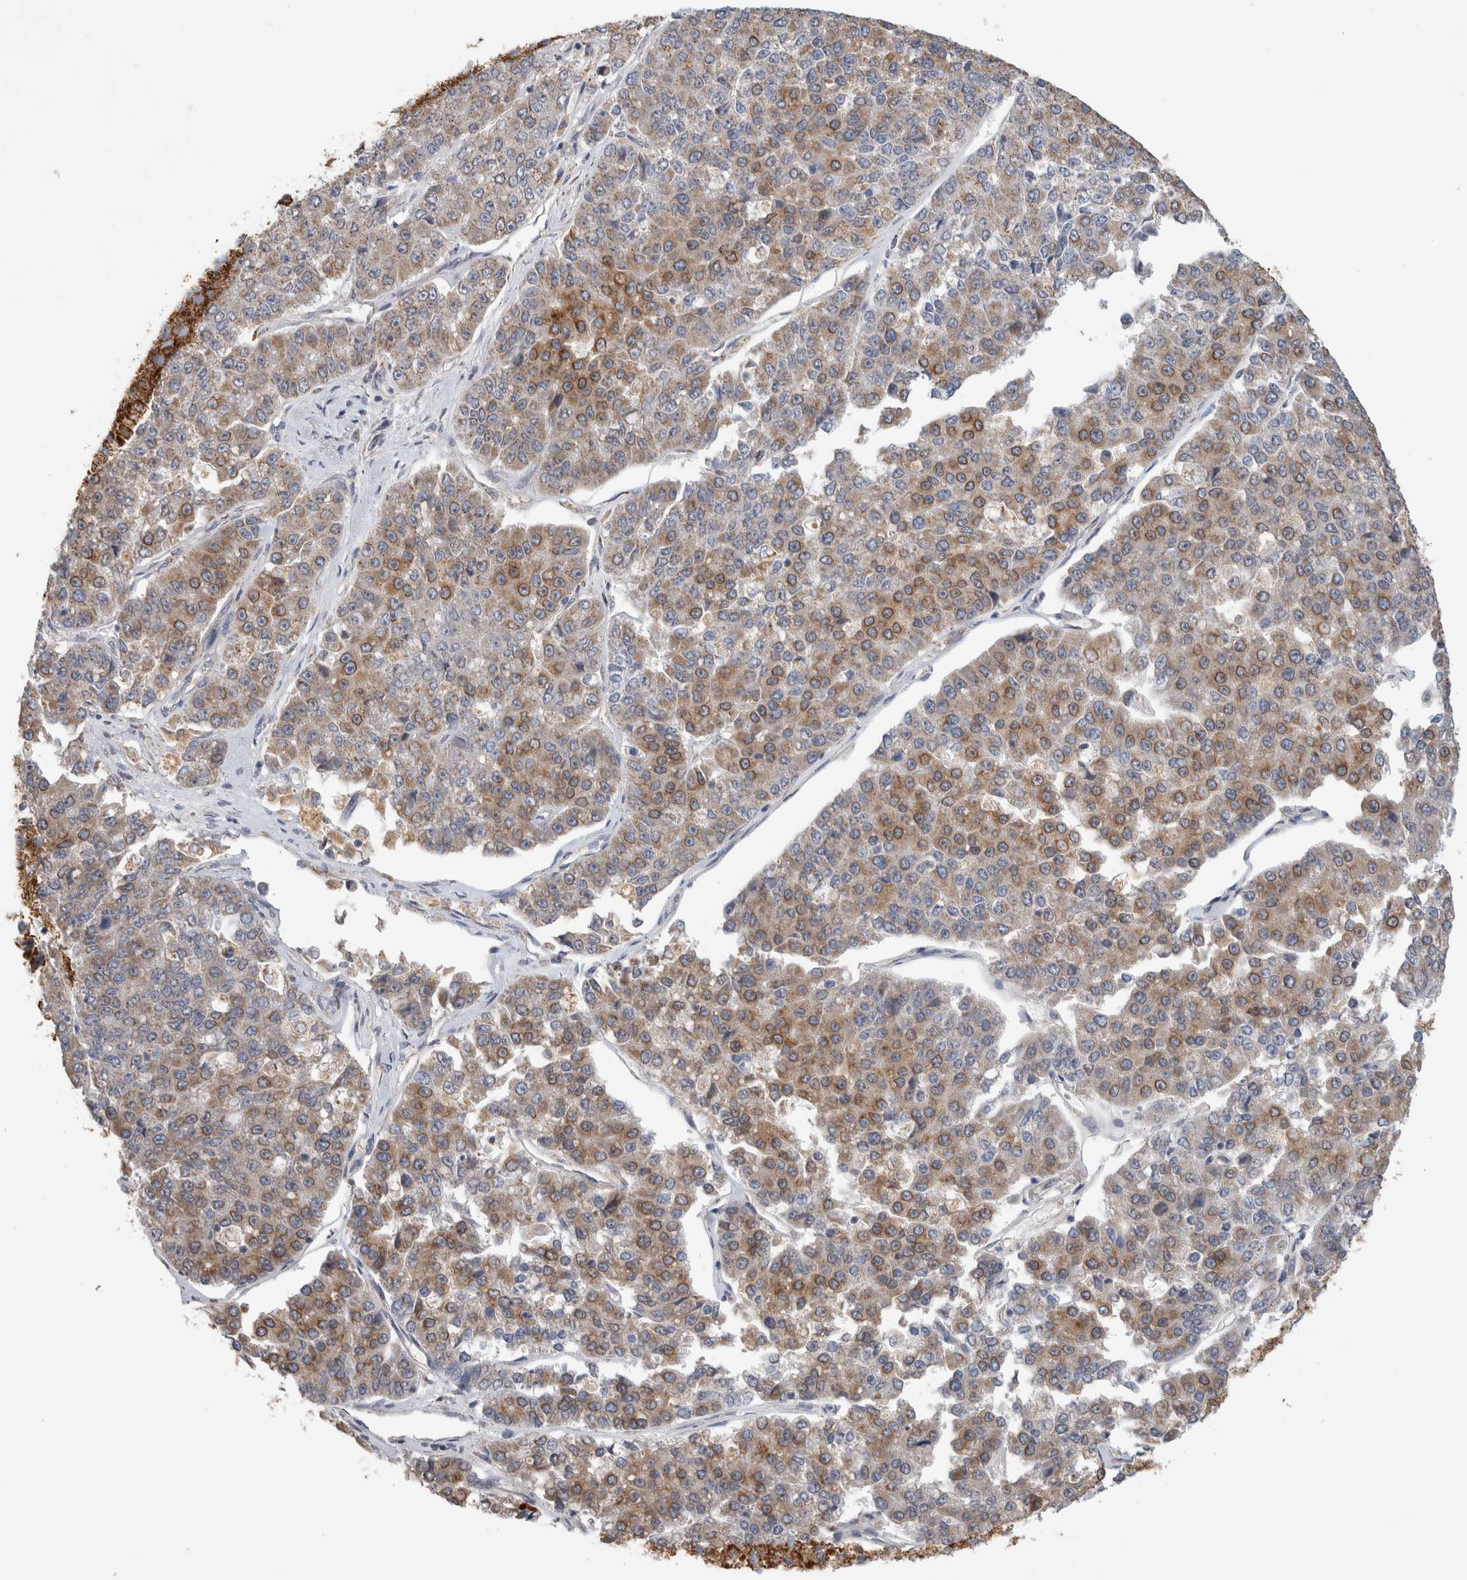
{"staining": {"intensity": "moderate", "quantity": "25%-75%", "location": "cytoplasmic/membranous"}, "tissue": "pancreatic cancer", "cell_type": "Tumor cells", "image_type": "cancer", "snomed": [{"axis": "morphology", "description": "Adenocarcinoma, NOS"}, {"axis": "topography", "description": "Pancreas"}], "caption": "Tumor cells exhibit medium levels of moderate cytoplasmic/membranous expression in about 25%-75% of cells in human pancreatic cancer (adenocarcinoma).", "gene": "IARS2", "patient": {"sex": "male", "age": 50}}